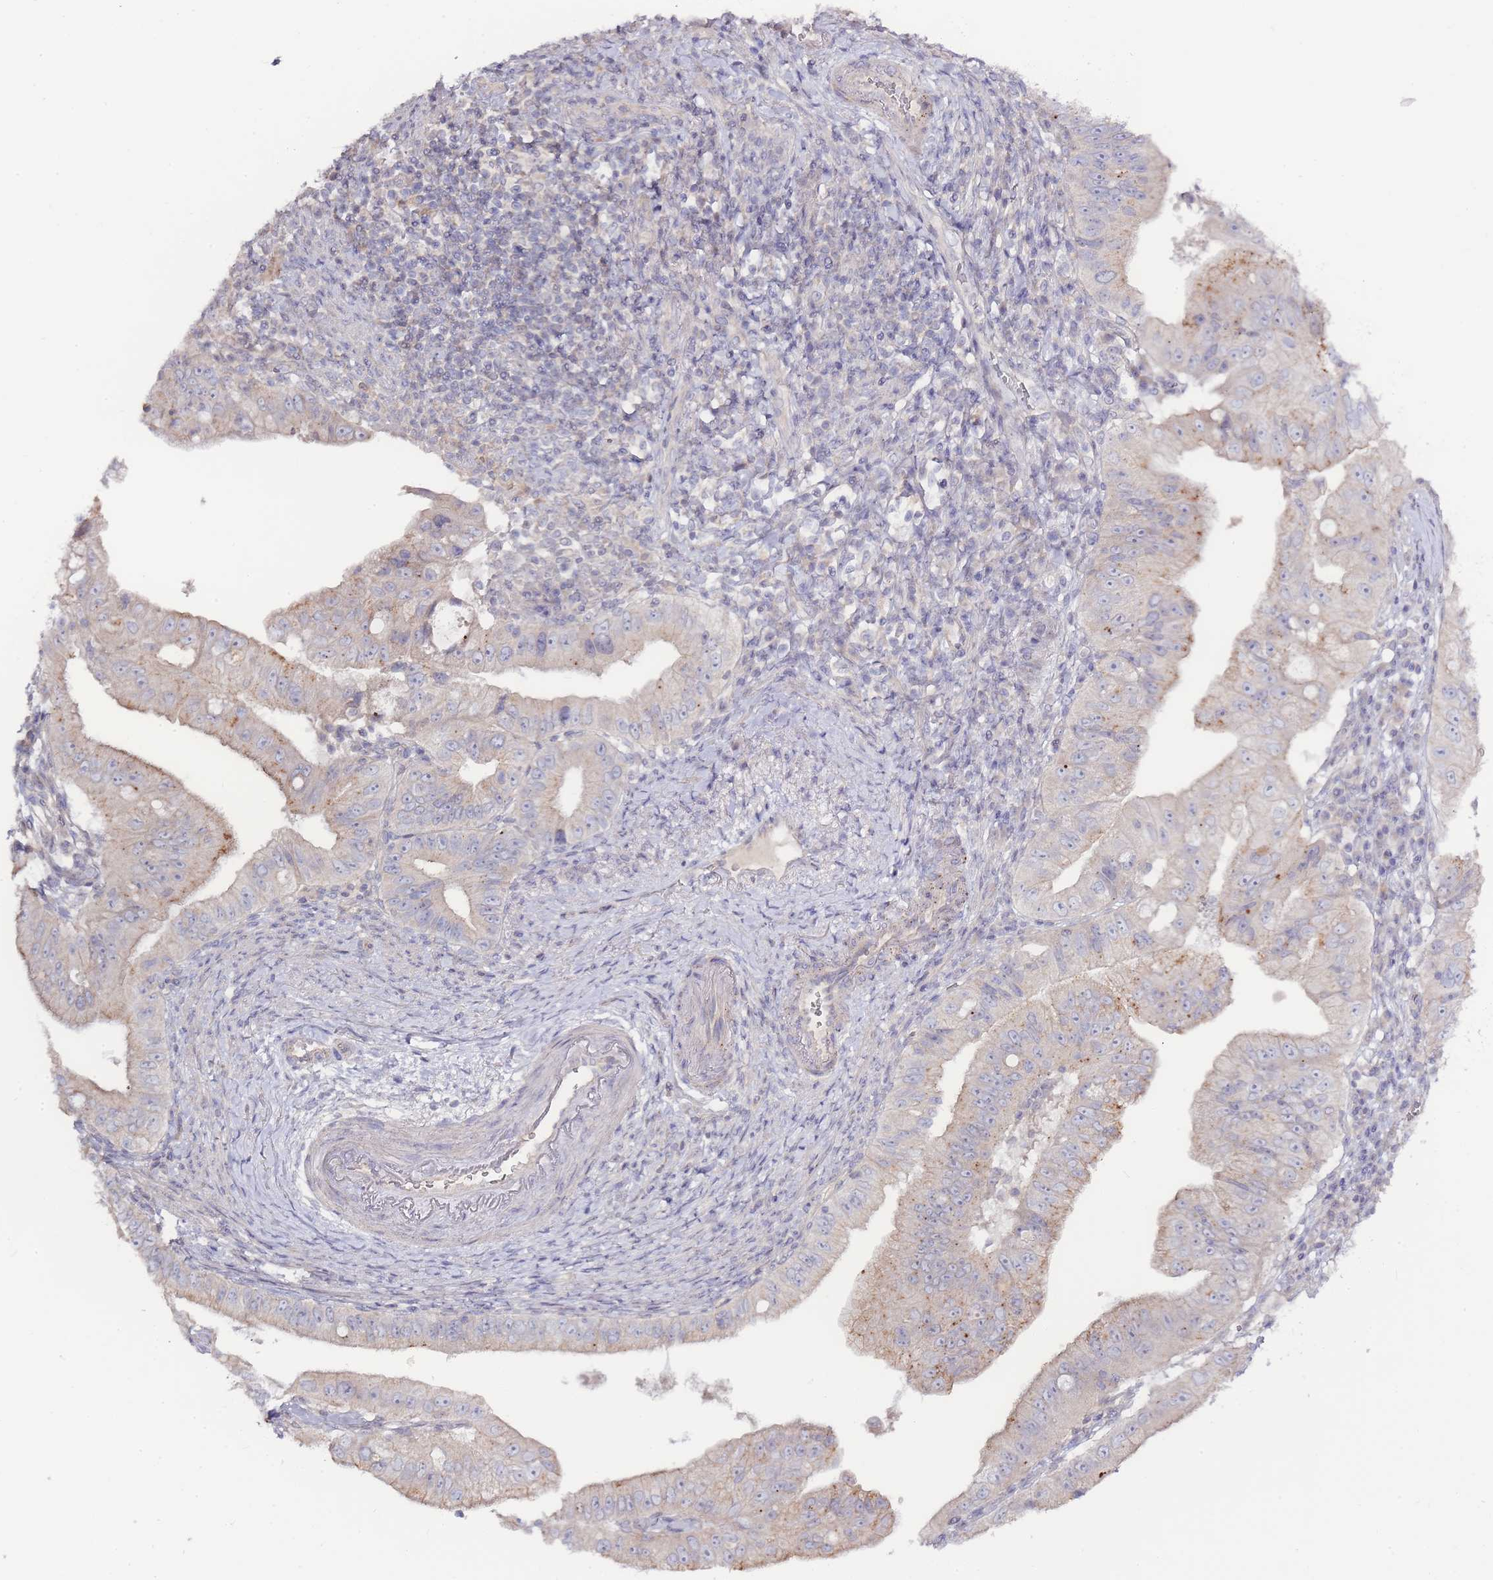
{"staining": {"intensity": "weak", "quantity": "<25%", "location": "cytoplasmic/membranous"}, "tissue": "pancreatic cancer", "cell_type": "Tumor cells", "image_type": "cancer", "snomed": [{"axis": "morphology", "description": "Adenocarcinoma, NOS"}, {"axis": "topography", "description": "Pancreas"}], "caption": "This photomicrograph is of pancreatic cancer (adenocarcinoma) stained with IHC to label a protein in brown with the nuclei are counter-stained blue. There is no expression in tumor cells.", "gene": "SPHKAP", "patient": {"sex": "male", "age": 70}}